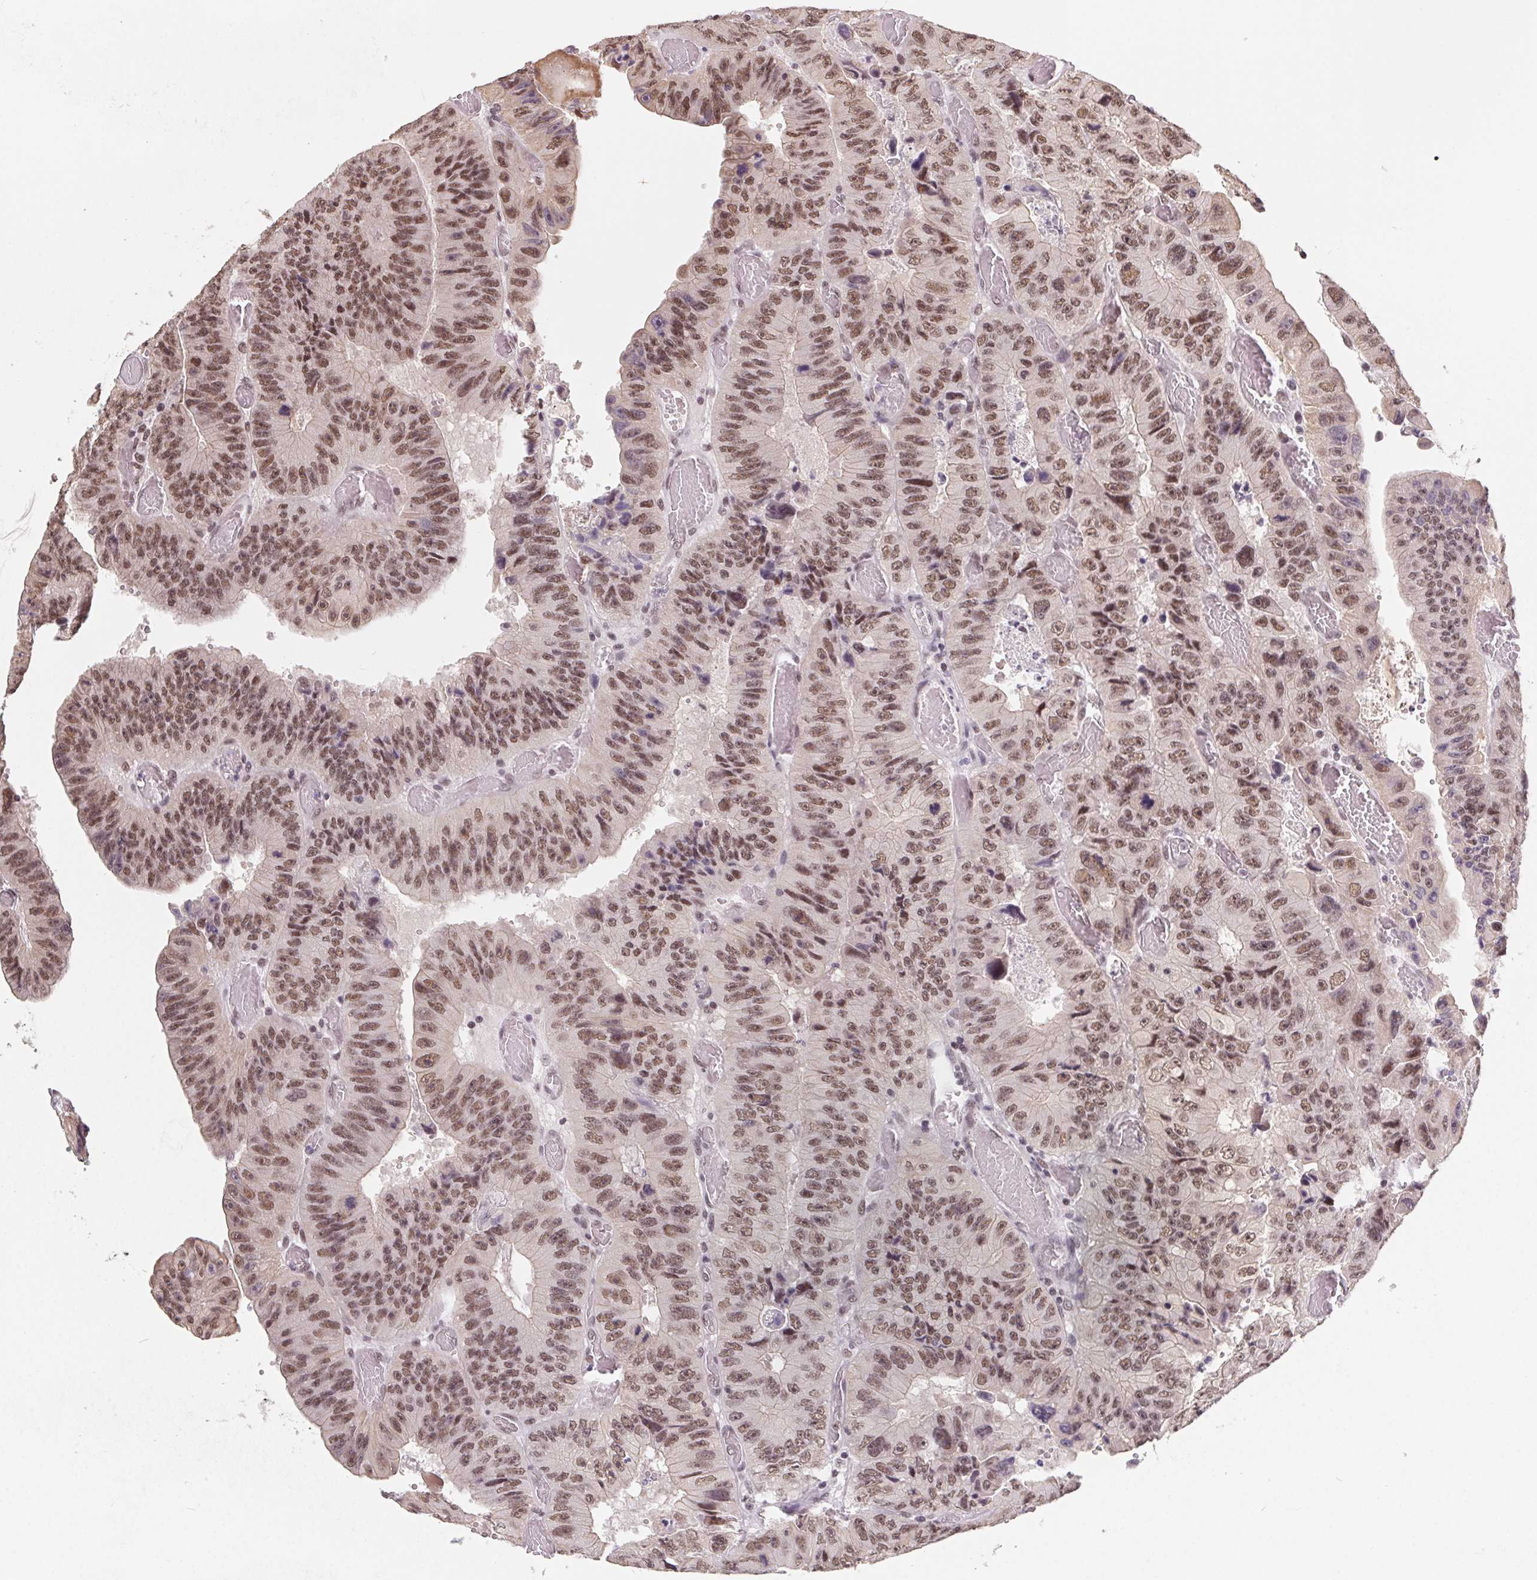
{"staining": {"intensity": "moderate", "quantity": ">75%", "location": "nuclear"}, "tissue": "colorectal cancer", "cell_type": "Tumor cells", "image_type": "cancer", "snomed": [{"axis": "morphology", "description": "Adenocarcinoma, NOS"}, {"axis": "topography", "description": "Colon"}], "caption": "Protein positivity by immunohistochemistry reveals moderate nuclear positivity in approximately >75% of tumor cells in colorectal cancer.", "gene": "TCERG1", "patient": {"sex": "female", "age": 84}}